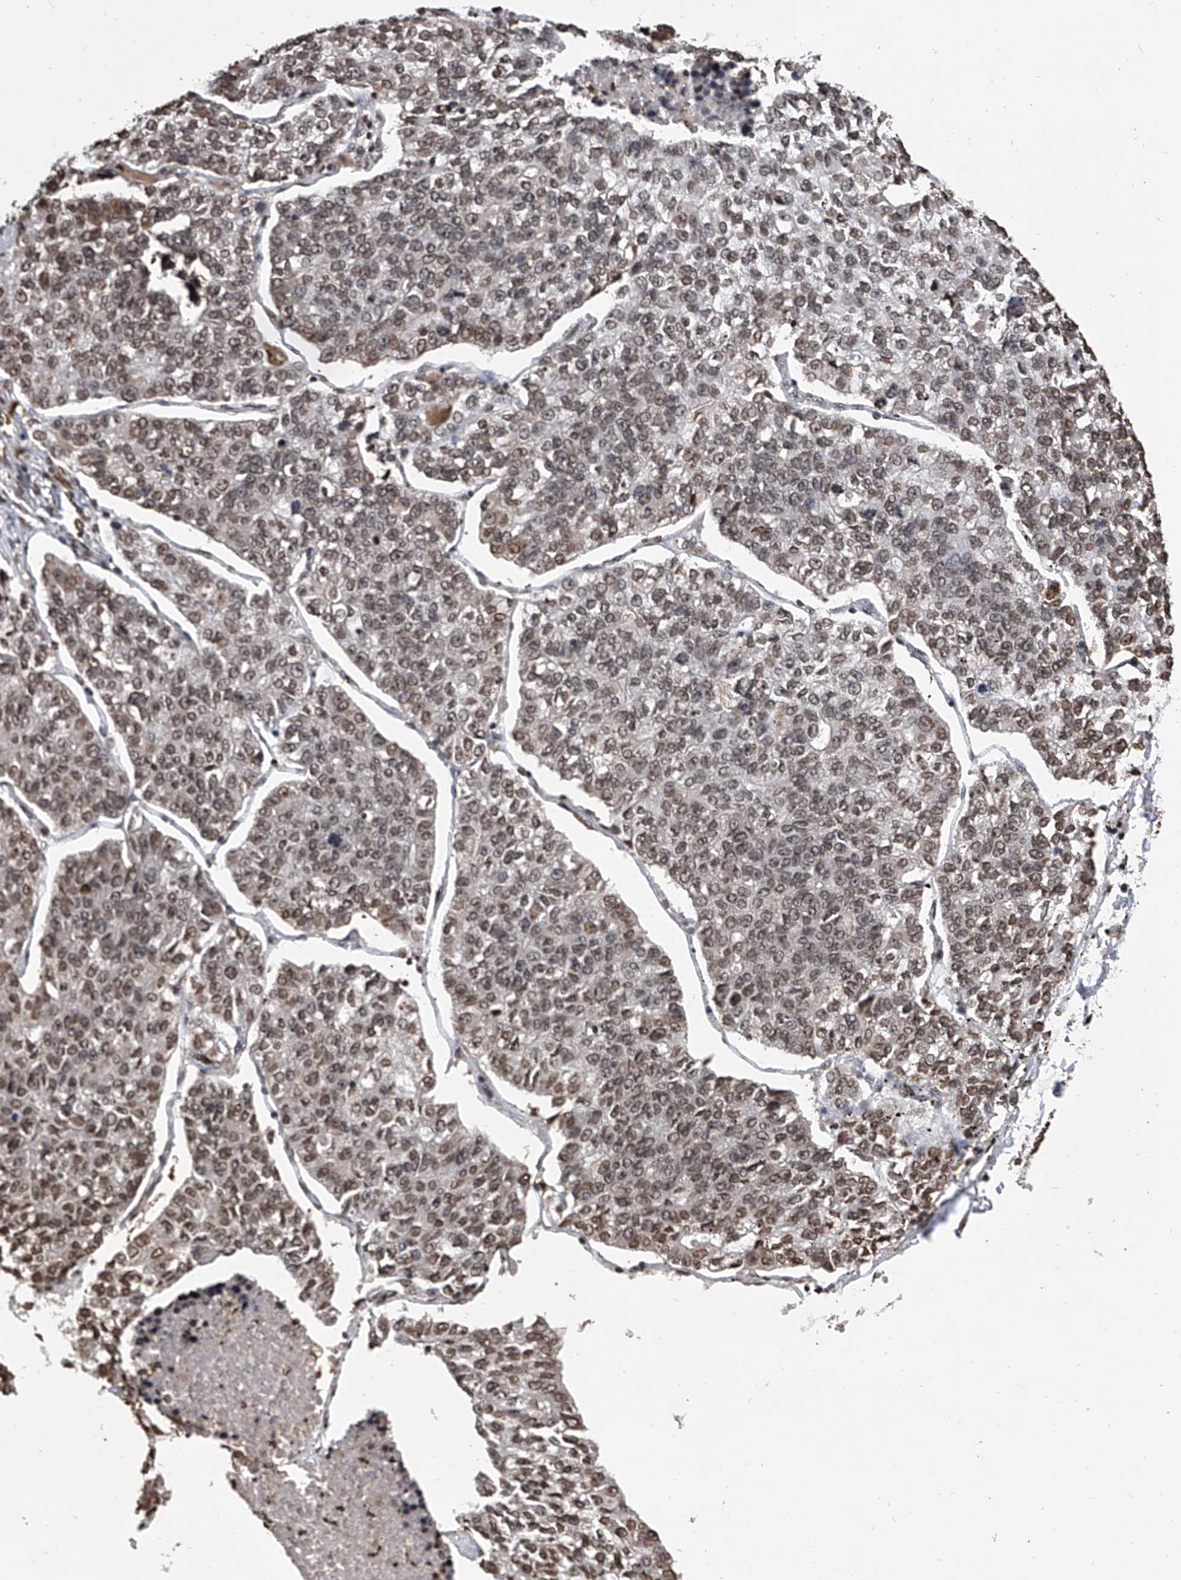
{"staining": {"intensity": "moderate", "quantity": ">75%", "location": "nuclear"}, "tissue": "lung cancer", "cell_type": "Tumor cells", "image_type": "cancer", "snomed": [{"axis": "morphology", "description": "Adenocarcinoma, NOS"}, {"axis": "topography", "description": "Lung"}], "caption": "High-power microscopy captured an IHC image of lung adenocarcinoma, revealing moderate nuclear staining in about >75% of tumor cells.", "gene": "CFAP410", "patient": {"sex": "male", "age": 49}}